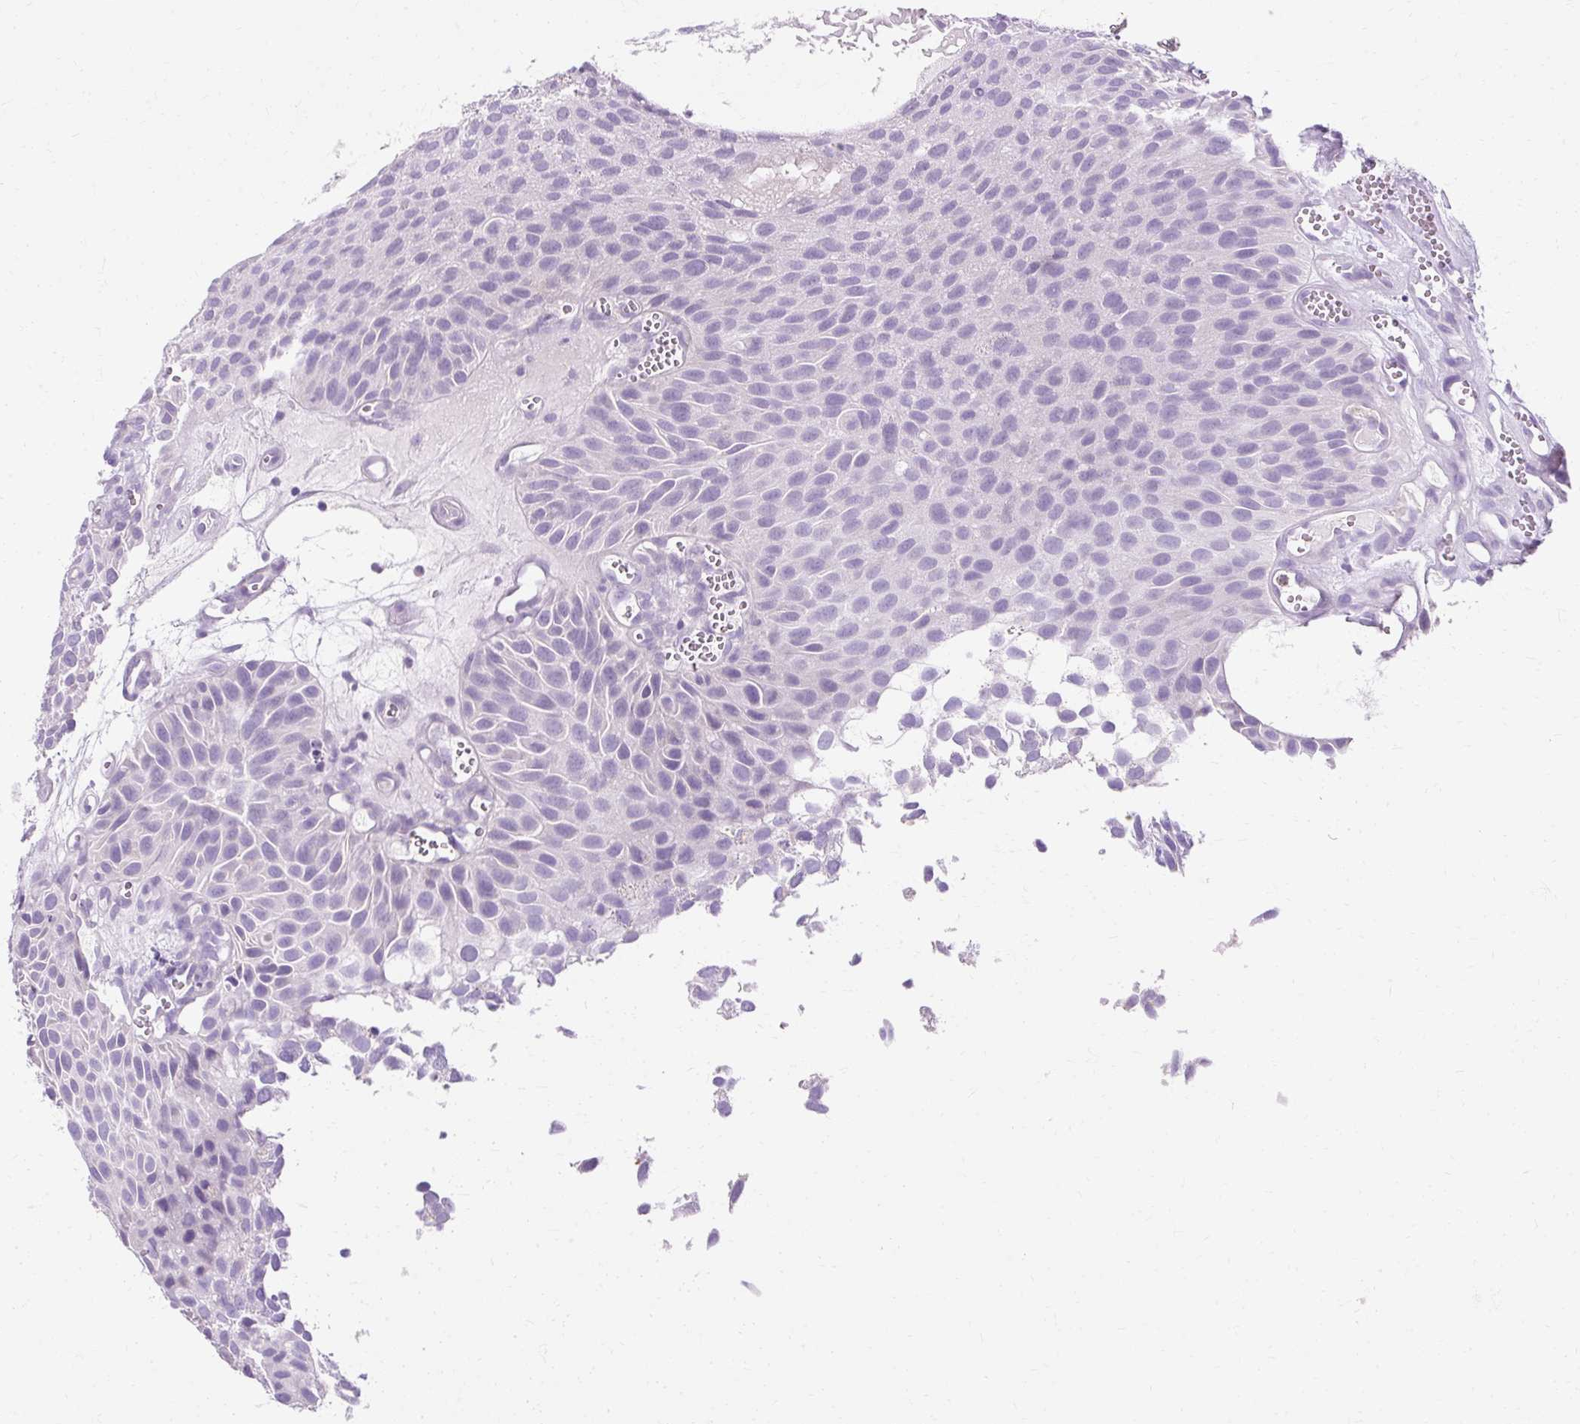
{"staining": {"intensity": "negative", "quantity": "none", "location": "none"}, "tissue": "urothelial cancer", "cell_type": "Tumor cells", "image_type": "cancer", "snomed": [{"axis": "morphology", "description": "Urothelial carcinoma, Low grade"}, {"axis": "topography", "description": "Urinary bladder"}], "caption": "Protein analysis of urothelial cancer displays no significant staining in tumor cells.", "gene": "HSD11B1", "patient": {"sex": "male", "age": 88}}